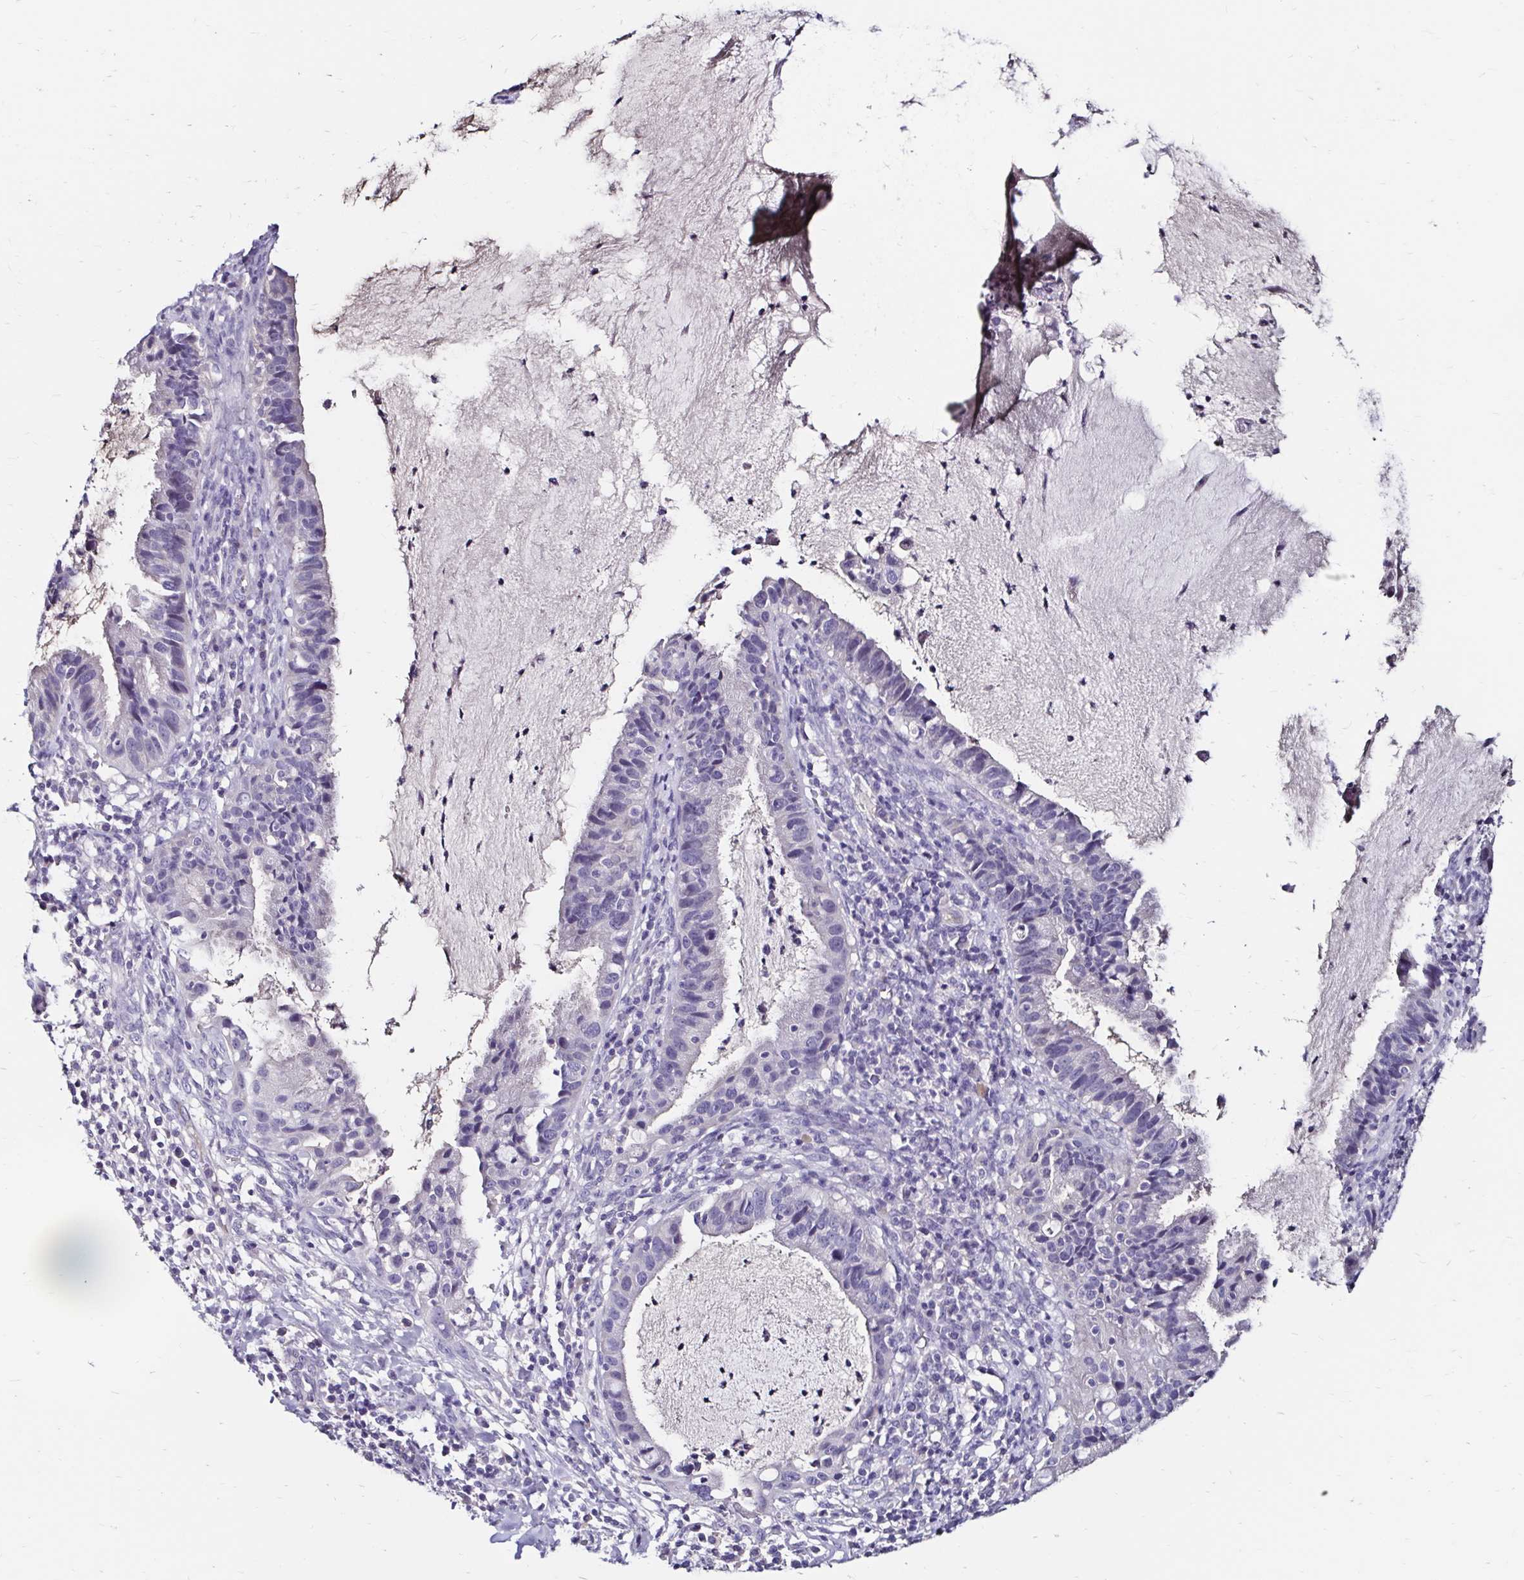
{"staining": {"intensity": "negative", "quantity": "none", "location": "none"}, "tissue": "cervical cancer", "cell_type": "Tumor cells", "image_type": "cancer", "snomed": [{"axis": "morphology", "description": "Adenocarcinoma, NOS"}, {"axis": "topography", "description": "Cervix"}], "caption": "Tumor cells show no significant expression in adenocarcinoma (cervical). The staining is performed using DAB (3,3'-diaminobenzidine) brown chromogen with nuclei counter-stained in using hematoxylin.", "gene": "SCG3", "patient": {"sex": "female", "age": 34}}